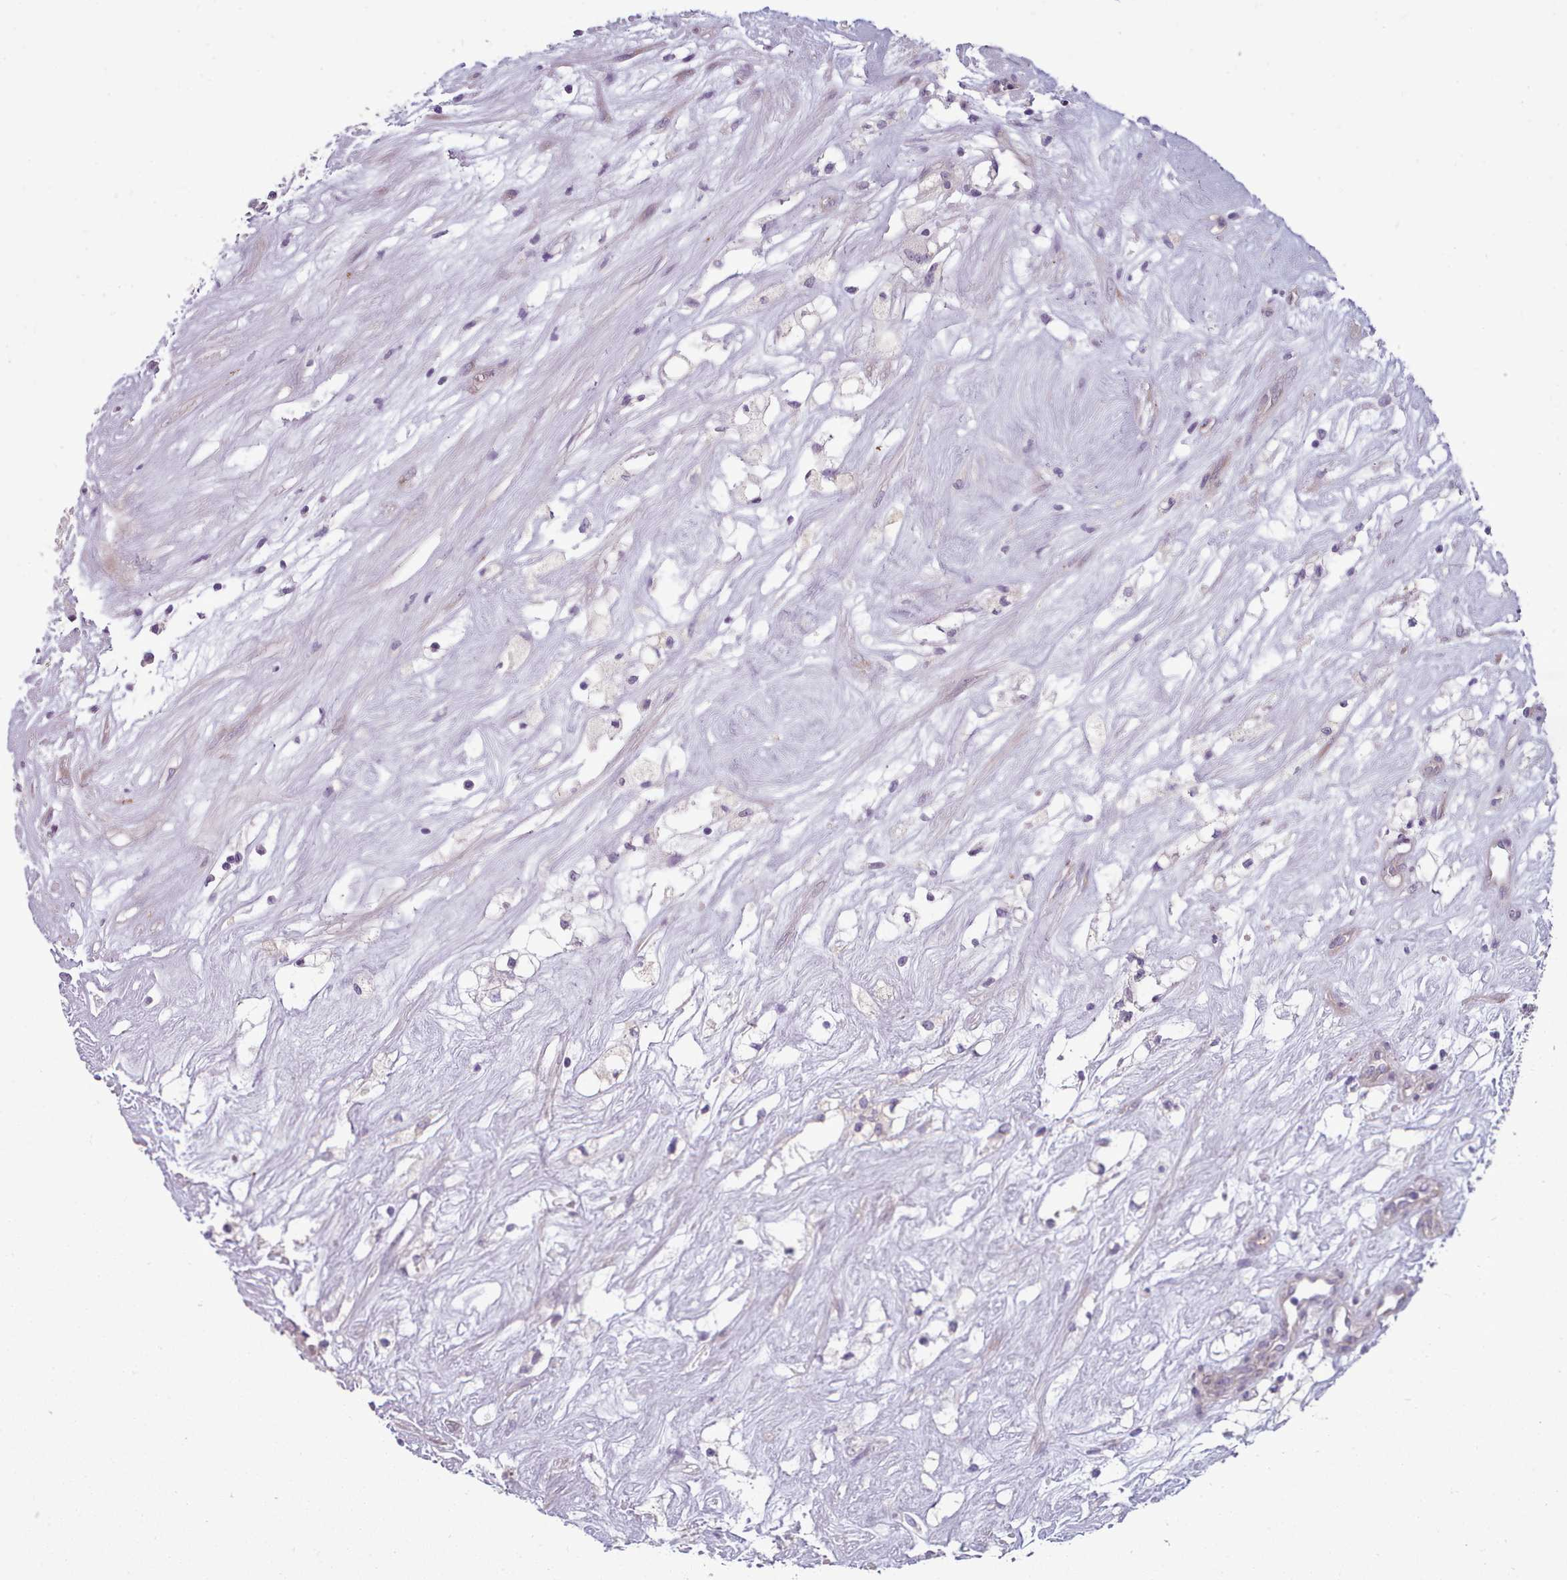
{"staining": {"intensity": "negative", "quantity": "none", "location": "none"}, "tissue": "renal cancer", "cell_type": "Tumor cells", "image_type": "cancer", "snomed": [{"axis": "morphology", "description": "Adenocarcinoma, NOS"}, {"axis": "topography", "description": "Kidney"}], "caption": "Human renal cancer (adenocarcinoma) stained for a protein using IHC exhibits no positivity in tumor cells.", "gene": "DPF1", "patient": {"sex": "male", "age": 59}}